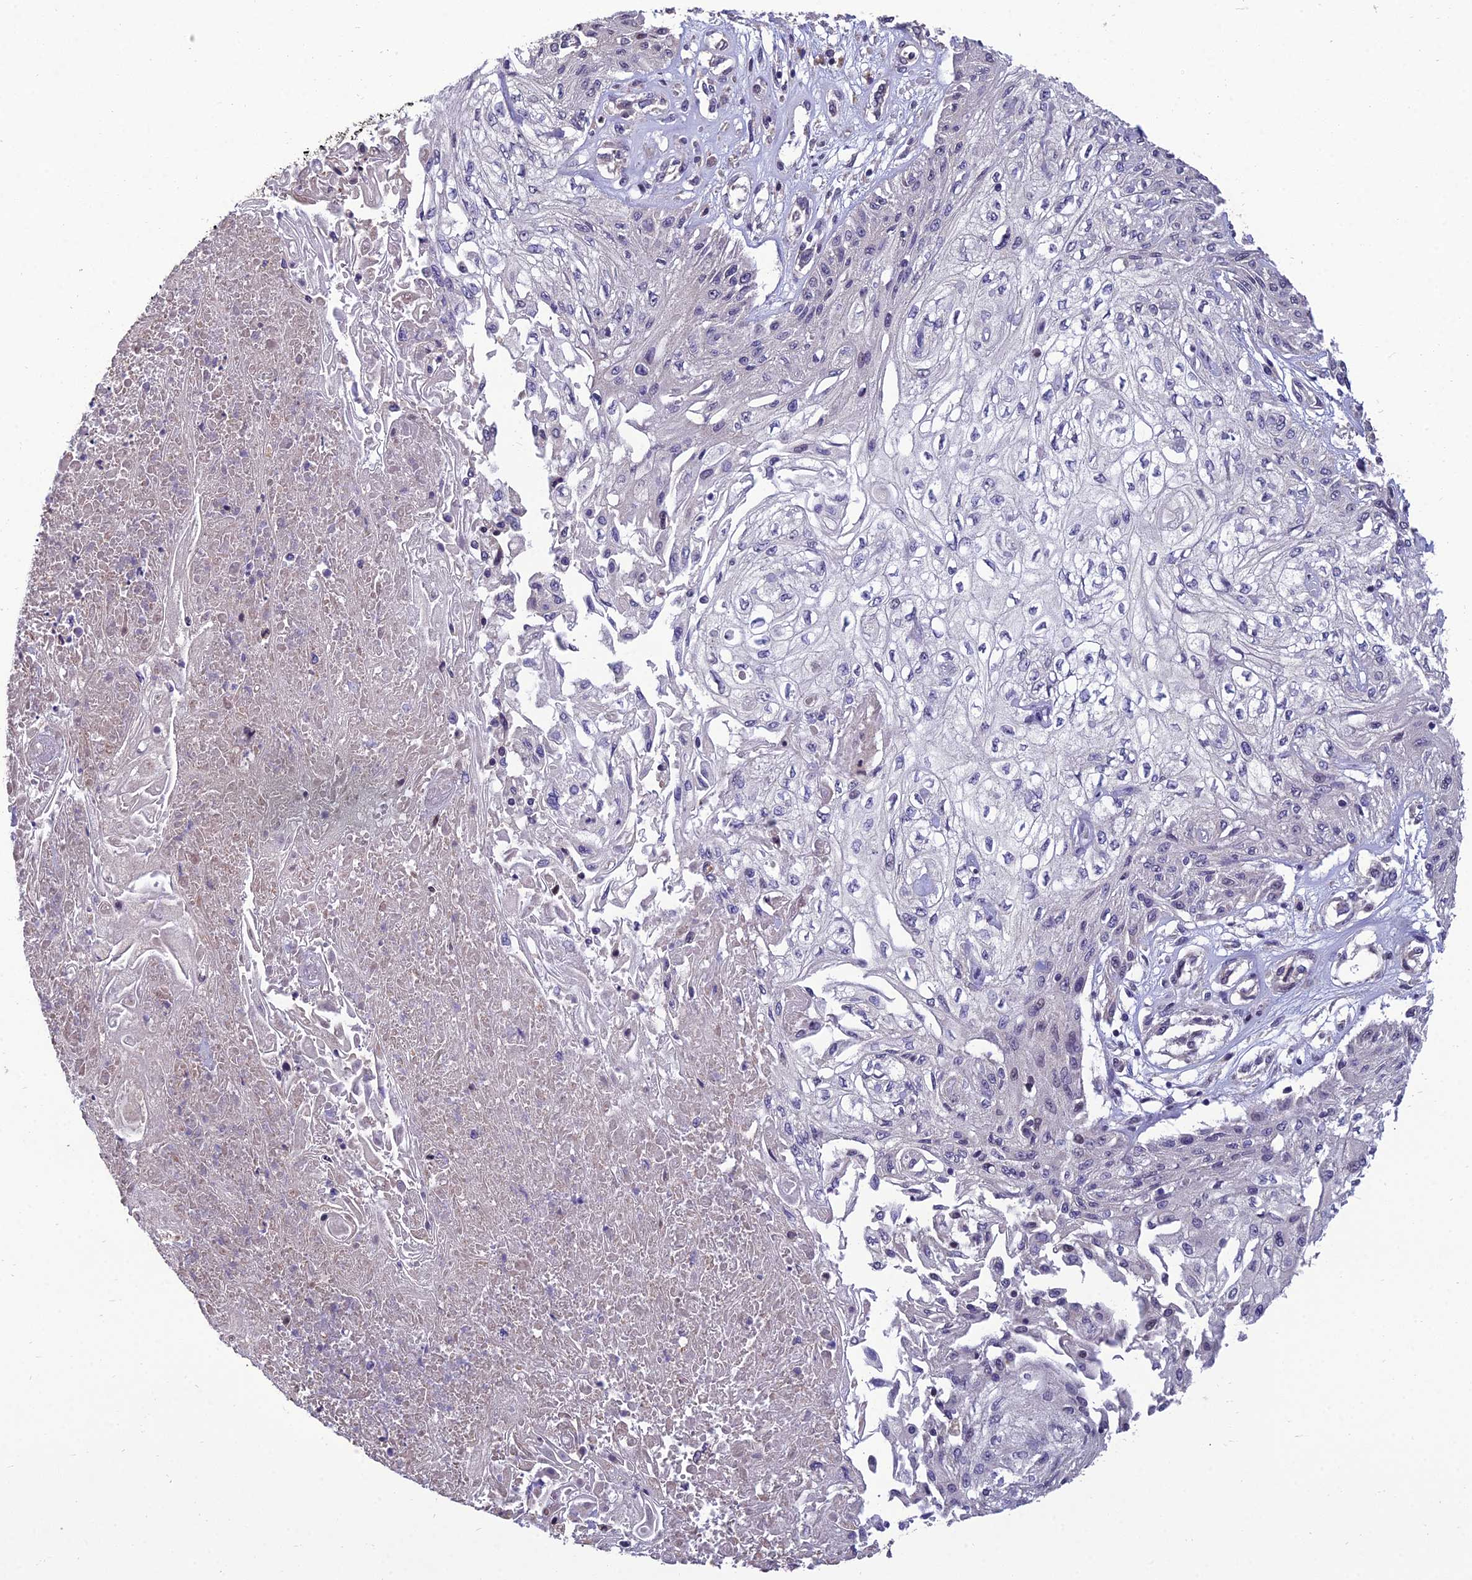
{"staining": {"intensity": "negative", "quantity": "none", "location": "none"}, "tissue": "skin cancer", "cell_type": "Tumor cells", "image_type": "cancer", "snomed": [{"axis": "morphology", "description": "Squamous cell carcinoma, NOS"}, {"axis": "morphology", "description": "Squamous cell carcinoma, metastatic, NOS"}, {"axis": "topography", "description": "Skin"}, {"axis": "topography", "description": "Lymph node"}], "caption": "An immunohistochemistry micrograph of skin cancer is shown. There is no staining in tumor cells of skin cancer. (Immunohistochemistry, brightfield microscopy, high magnification).", "gene": "GRWD1", "patient": {"sex": "male", "age": 75}}